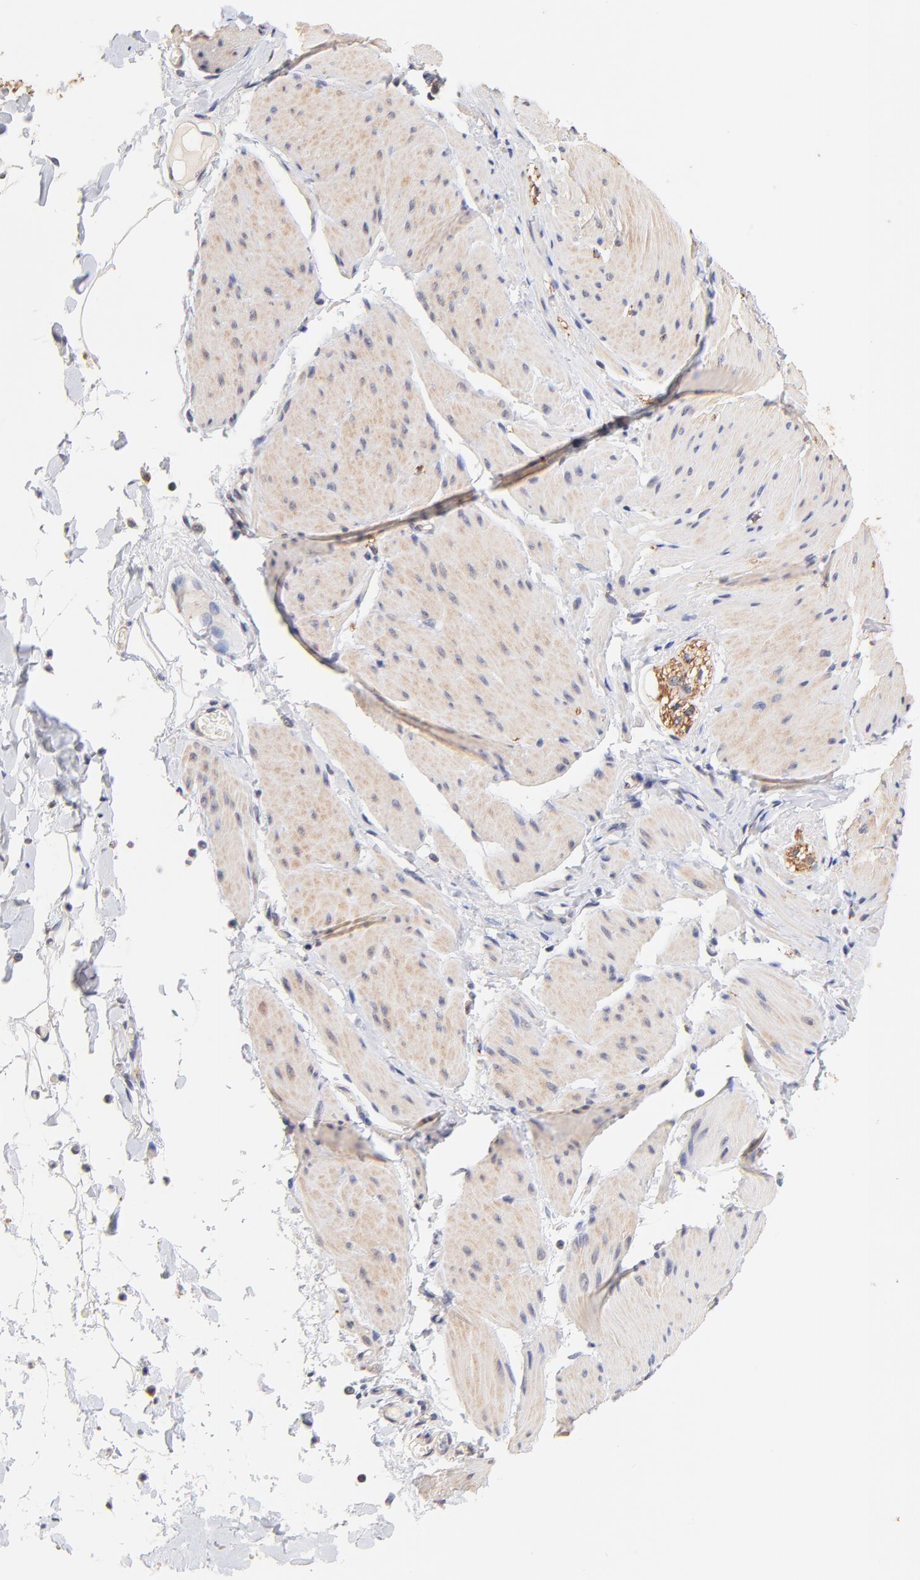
{"staining": {"intensity": "weak", "quantity": "<25%", "location": "cytoplasmic/membranous"}, "tissue": "smooth muscle", "cell_type": "Smooth muscle cells", "image_type": "normal", "snomed": [{"axis": "morphology", "description": "Normal tissue, NOS"}, {"axis": "topography", "description": "Smooth muscle"}, {"axis": "topography", "description": "Colon"}], "caption": "Protein analysis of unremarkable smooth muscle demonstrates no significant expression in smooth muscle cells. (DAB (3,3'-diaminobenzidine) IHC with hematoxylin counter stain).", "gene": "RIBC2", "patient": {"sex": "male", "age": 67}}